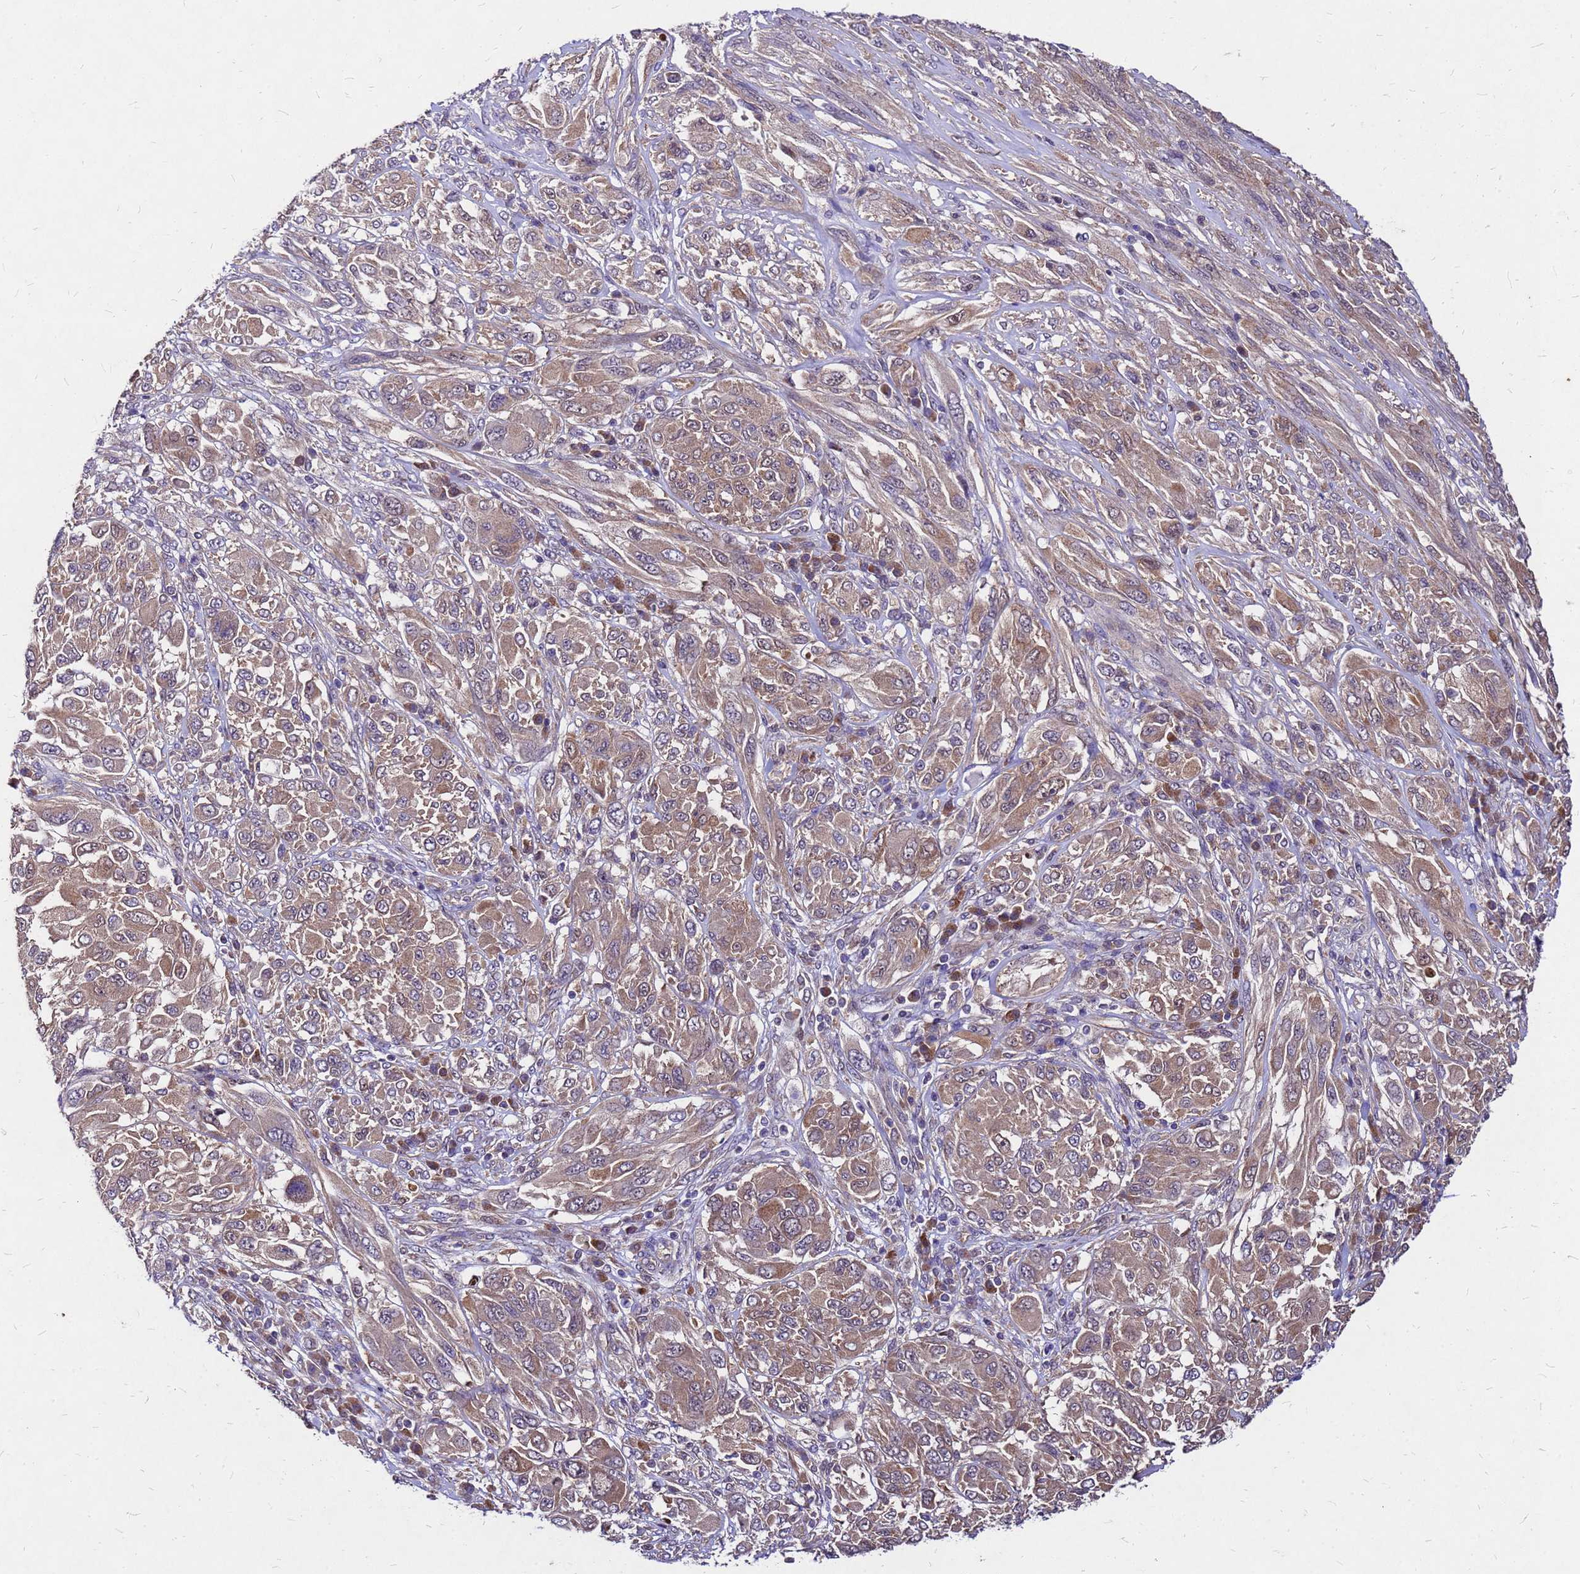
{"staining": {"intensity": "moderate", "quantity": ">75%", "location": "cytoplasmic/membranous"}, "tissue": "melanoma", "cell_type": "Tumor cells", "image_type": "cancer", "snomed": [{"axis": "morphology", "description": "Malignant melanoma, NOS"}, {"axis": "topography", "description": "Skin"}], "caption": "High-power microscopy captured an IHC image of malignant melanoma, revealing moderate cytoplasmic/membranous expression in approximately >75% of tumor cells. (DAB (3,3'-diaminobenzidine) IHC, brown staining for protein, blue staining for nuclei).", "gene": "DUSP23", "patient": {"sex": "female", "age": 91}}